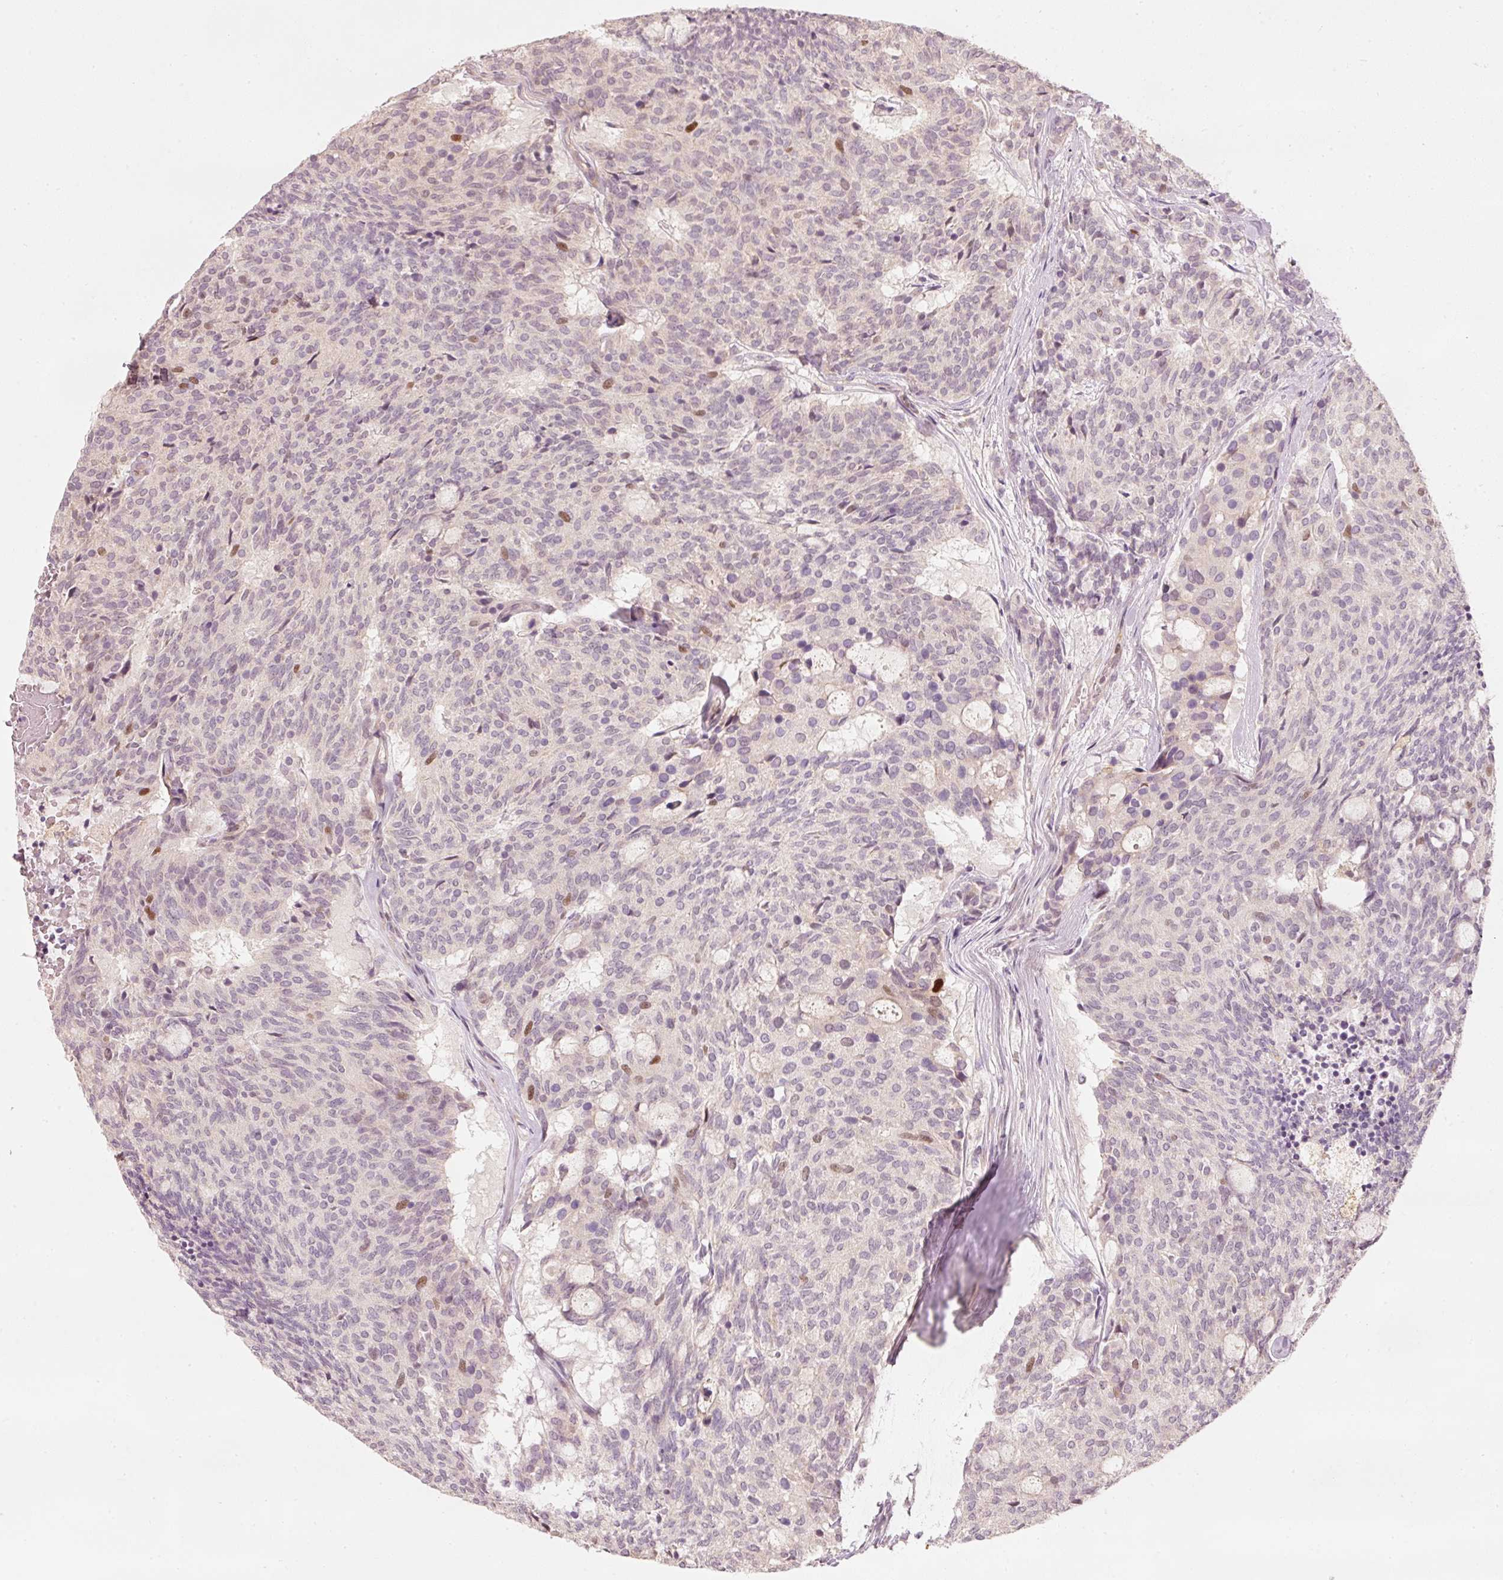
{"staining": {"intensity": "moderate", "quantity": "<25%", "location": "nuclear"}, "tissue": "carcinoid", "cell_type": "Tumor cells", "image_type": "cancer", "snomed": [{"axis": "morphology", "description": "Carcinoid, malignant, NOS"}, {"axis": "topography", "description": "Pancreas"}], "caption": "Immunohistochemical staining of carcinoid shows low levels of moderate nuclear protein expression in about <25% of tumor cells.", "gene": "TREX2", "patient": {"sex": "female", "age": 54}}